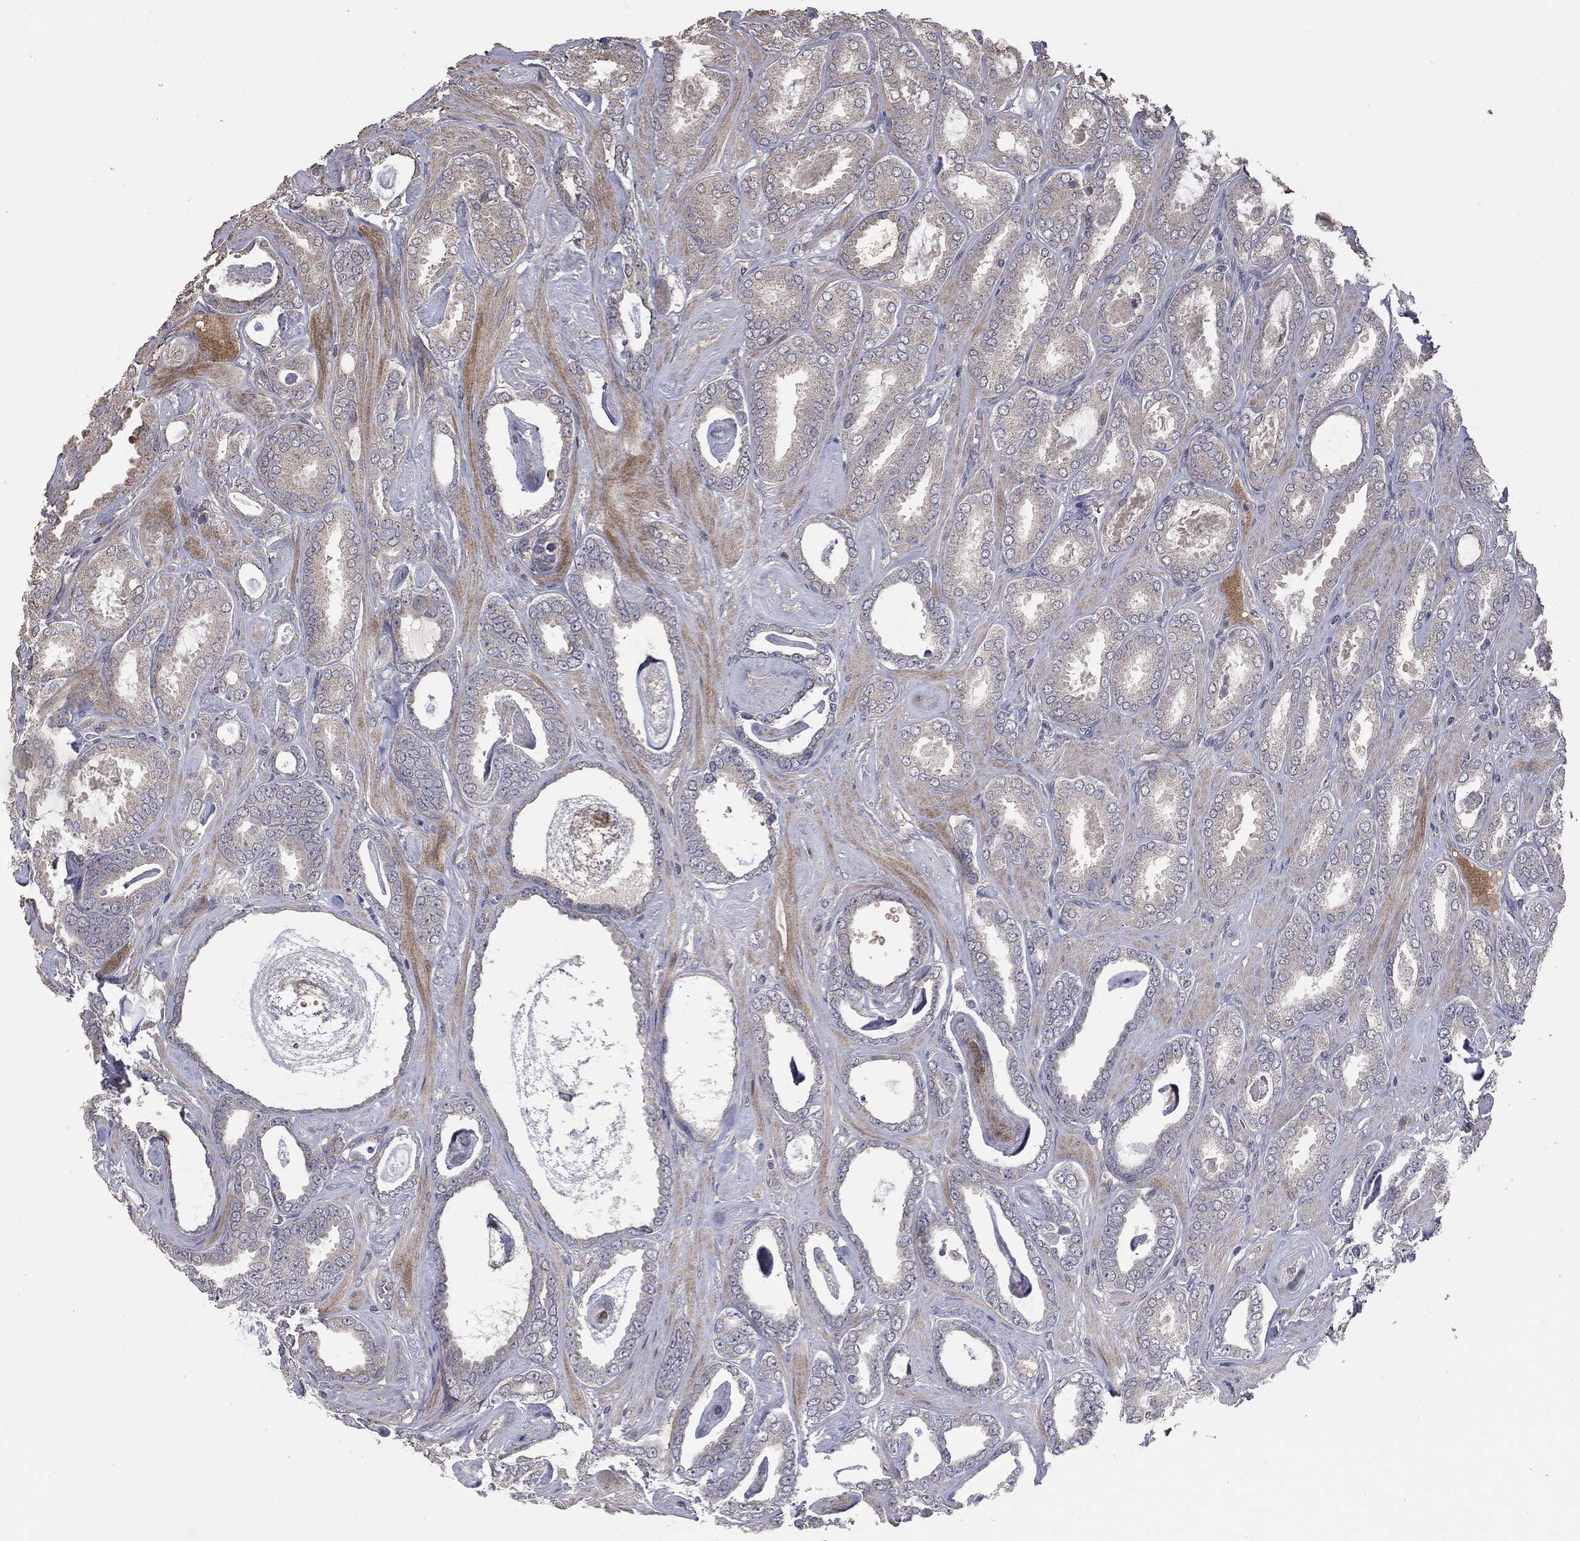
{"staining": {"intensity": "negative", "quantity": "none", "location": "none"}, "tissue": "prostate cancer", "cell_type": "Tumor cells", "image_type": "cancer", "snomed": [{"axis": "morphology", "description": "Adenocarcinoma, High grade"}, {"axis": "topography", "description": "Prostate"}], "caption": "The immunohistochemistry micrograph has no significant positivity in tumor cells of prostate high-grade adenocarcinoma tissue.", "gene": "MTOR", "patient": {"sex": "male", "age": 63}}